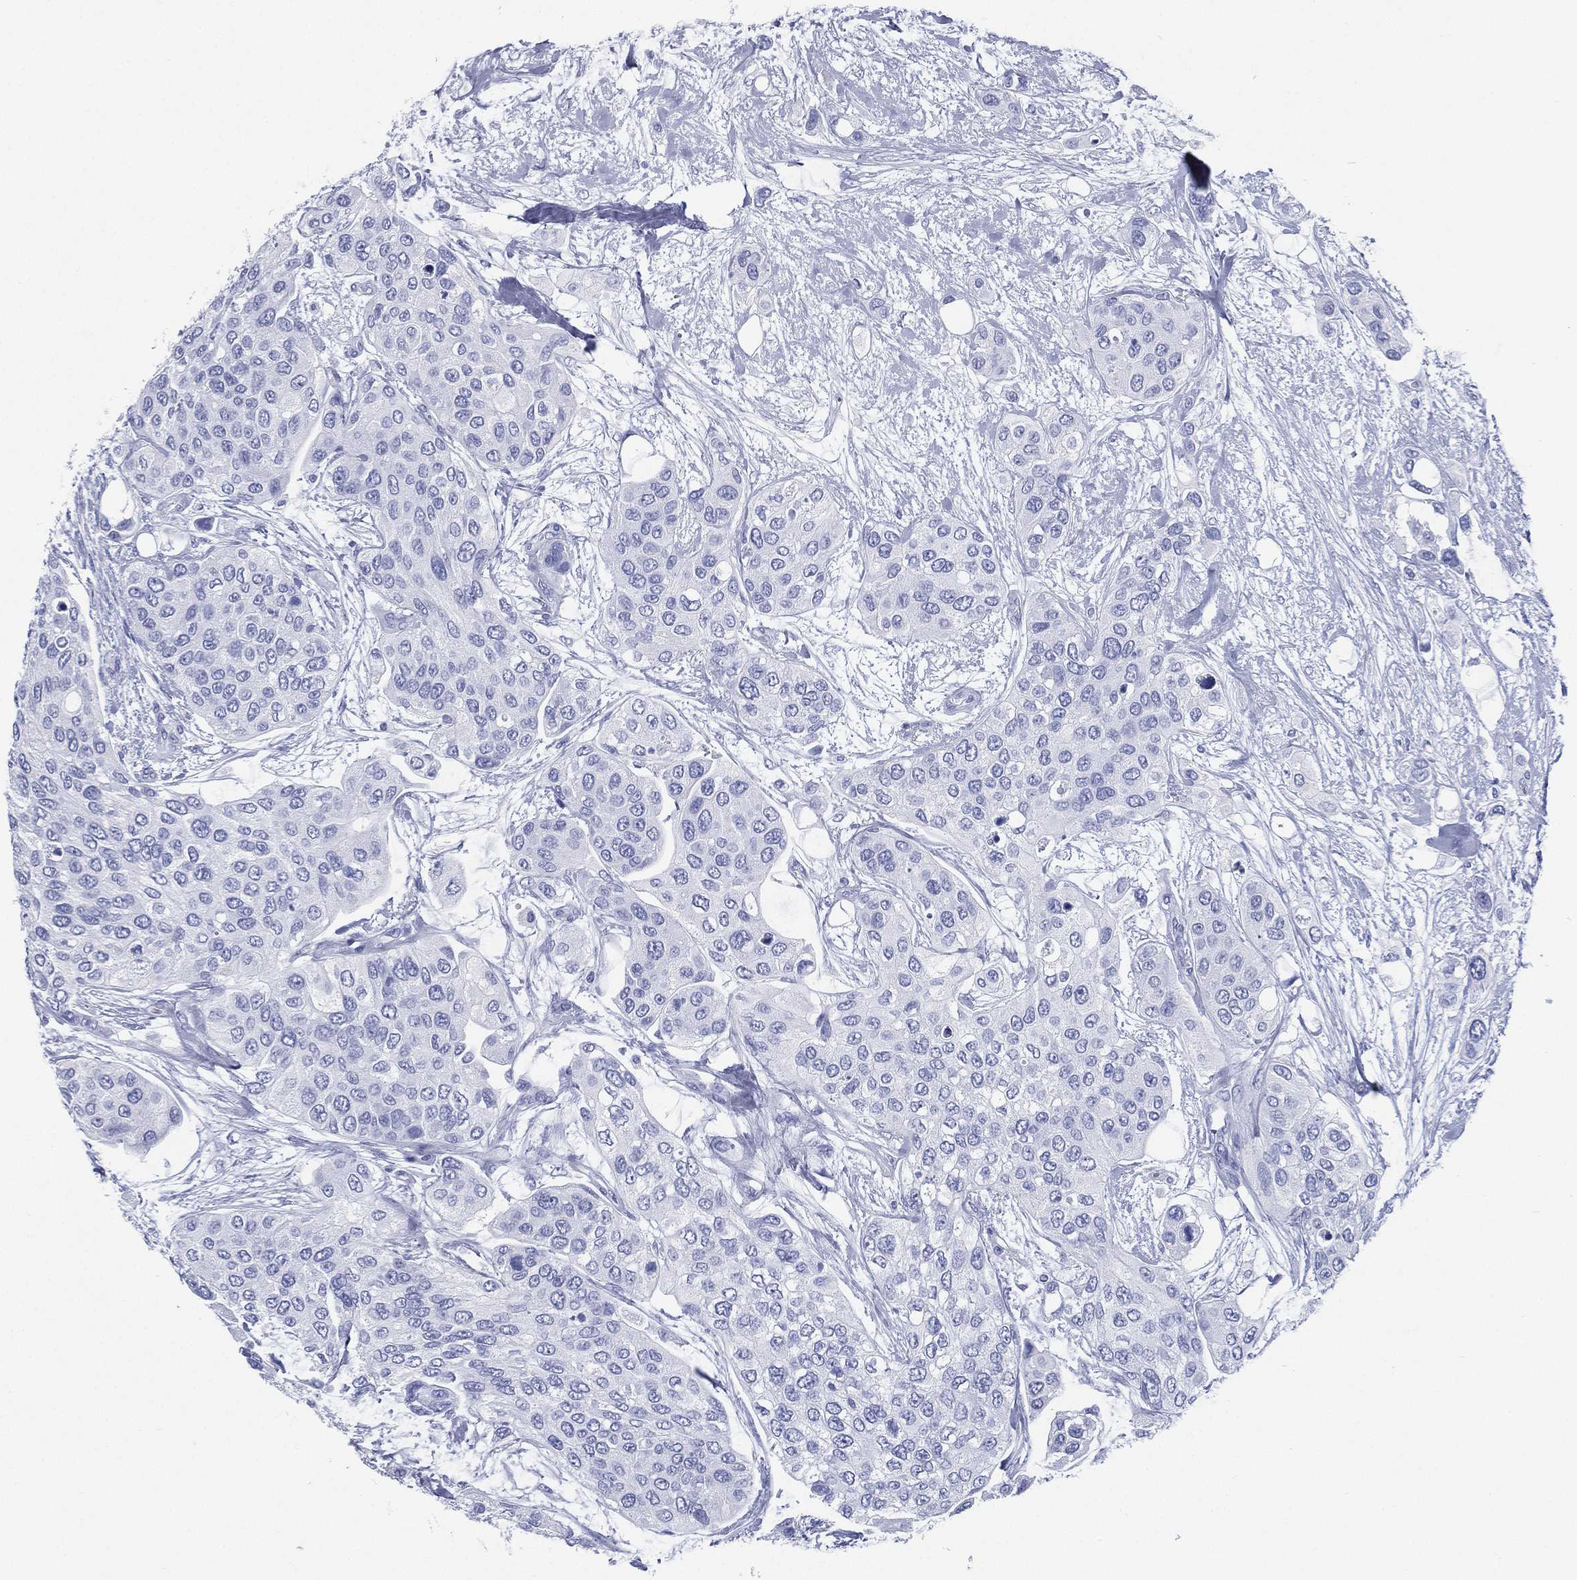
{"staining": {"intensity": "negative", "quantity": "none", "location": "none"}, "tissue": "urothelial cancer", "cell_type": "Tumor cells", "image_type": "cancer", "snomed": [{"axis": "morphology", "description": "Urothelial carcinoma, High grade"}, {"axis": "topography", "description": "Urinary bladder"}], "caption": "Urothelial cancer stained for a protein using immunohistochemistry (IHC) displays no expression tumor cells.", "gene": "RSPH4A", "patient": {"sex": "male", "age": 77}}